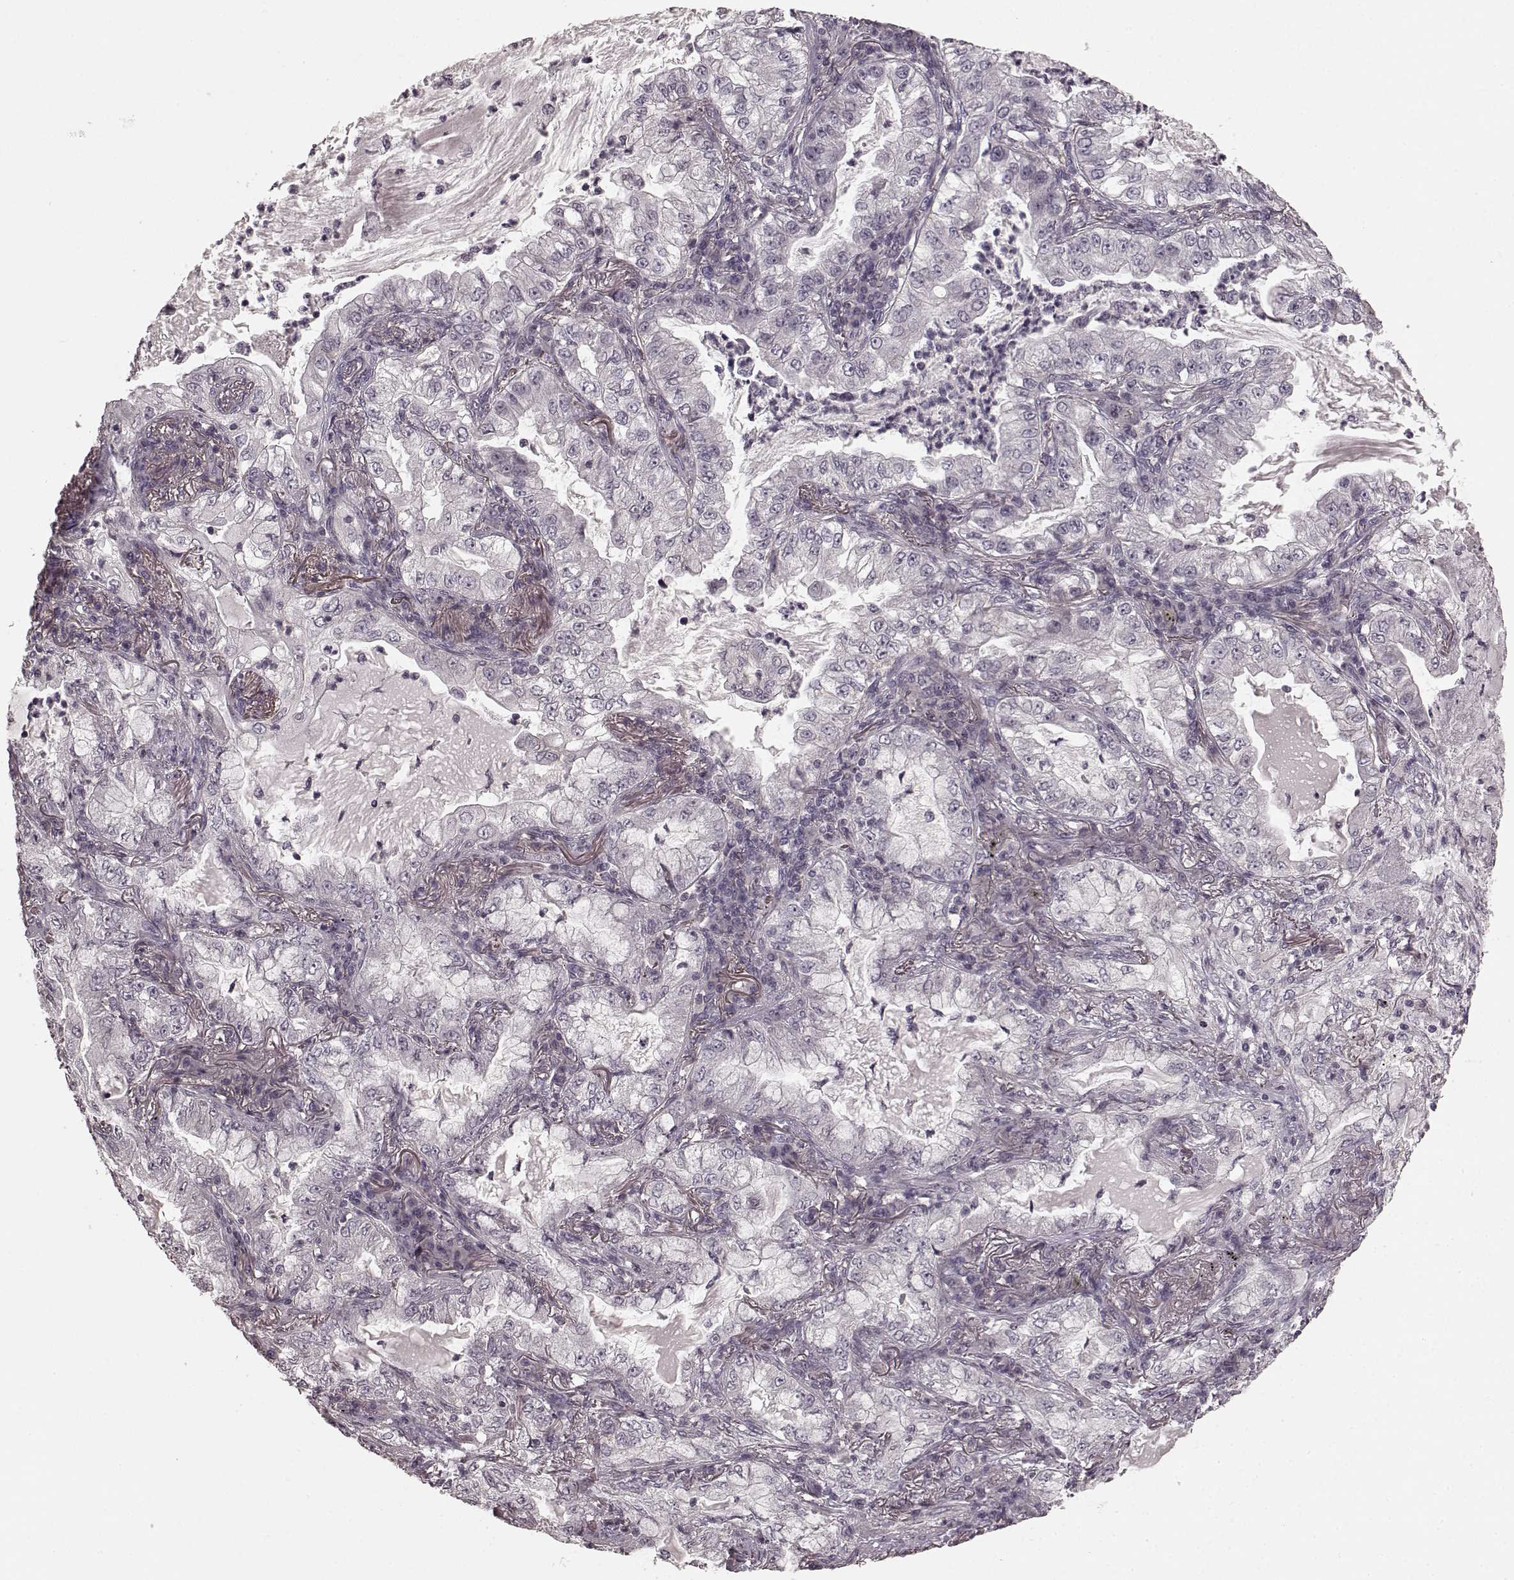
{"staining": {"intensity": "negative", "quantity": "none", "location": "none"}, "tissue": "lung cancer", "cell_type": "Tumor cells", "image_type": "cancer", "snomed": [{"axis": "morphology", "description": "Adenocarcinoma, NOS"}, {"axis": "topography", "description": "Lung"}], "caption": "This is a micrograph of immunohistochemistry (IHC) staining of lung adenocarcinoma, which shows no expression in tumor cells. Nuclei are stained in blue.", "gene": "PRKCE", "patient": {"sex": "female", "age": 73}}